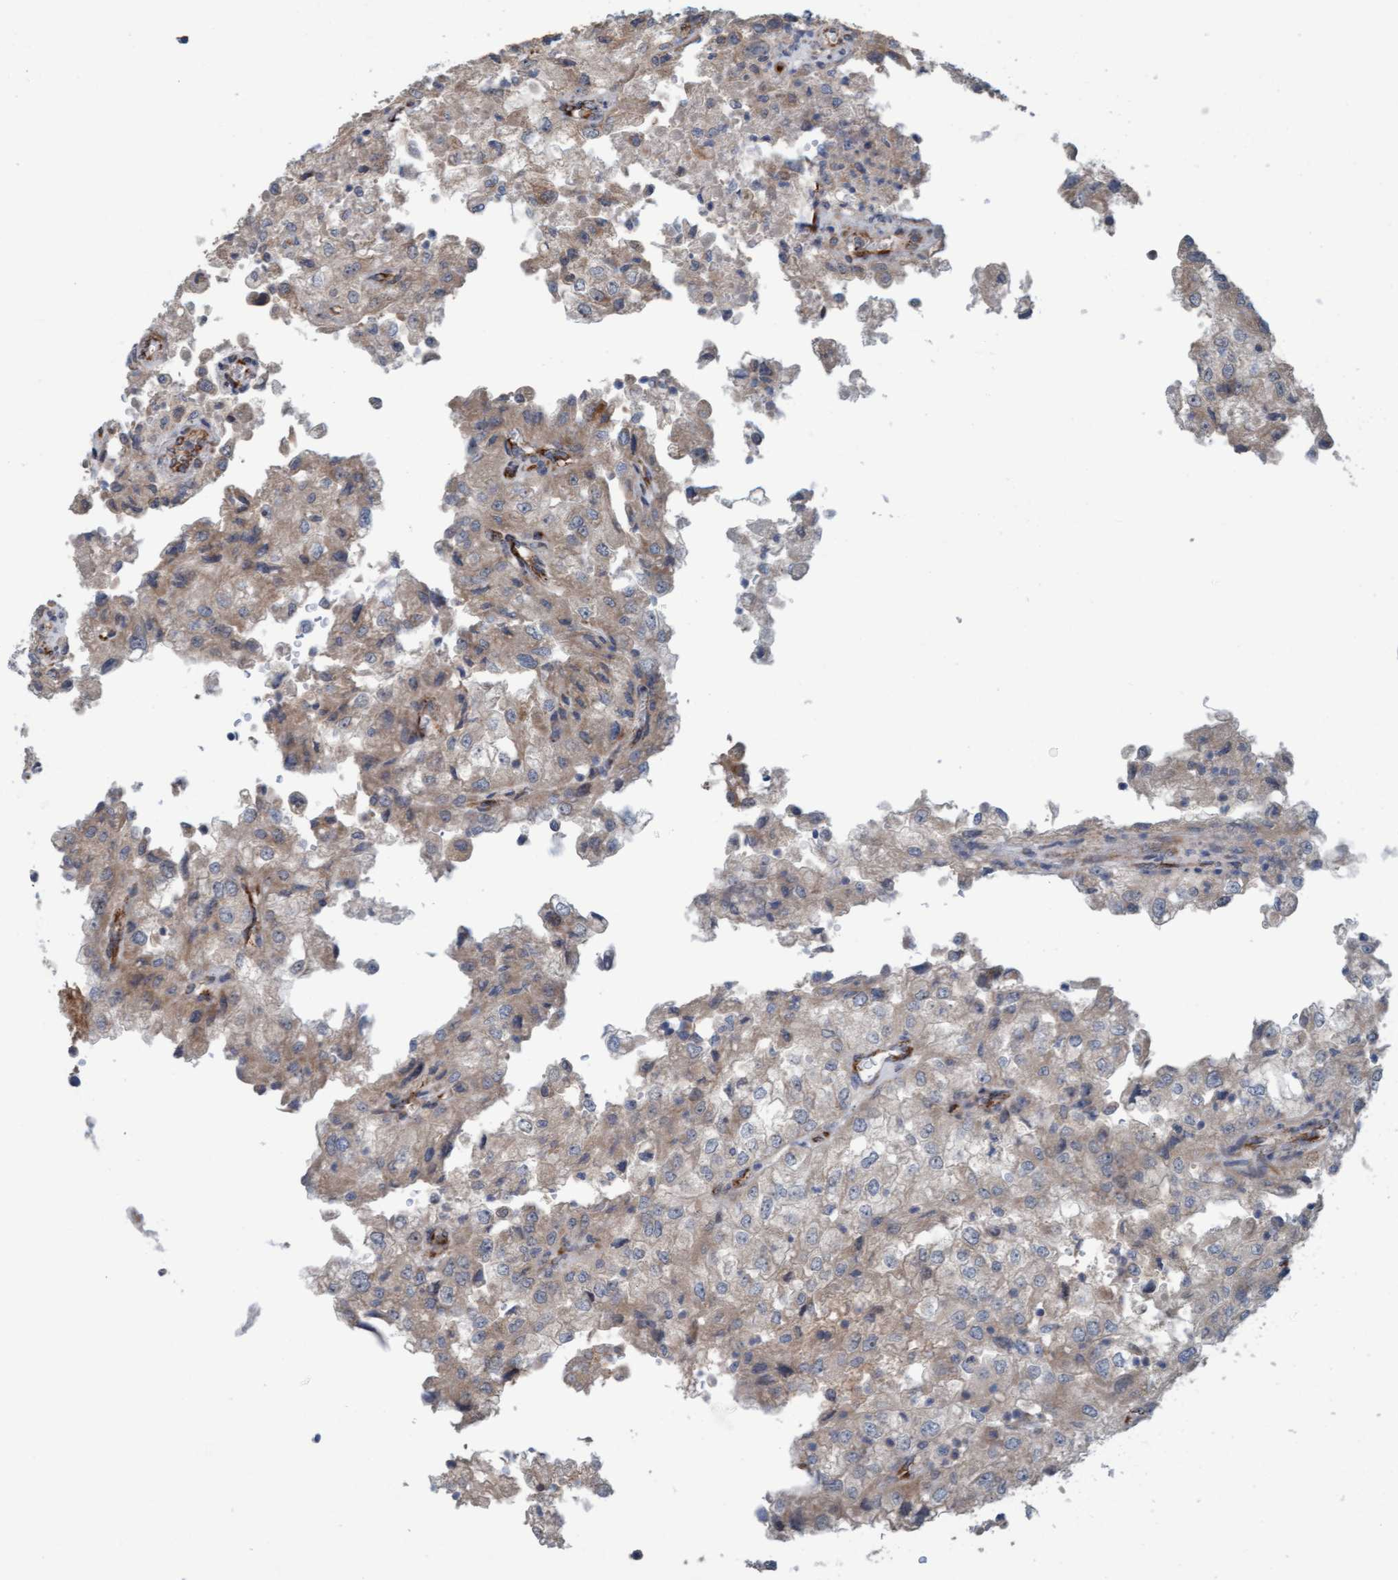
{"staining": {"intensity": "weak", "quantity": "<25%", "location": "cytoplasmic/membranous"}, "tissue": "renal cancer", "cell_type": "Tumor cells", "image_type": "cancer", "snomed": [{"axis": "morphology", "description": "Adenocarcinoma, NOS"}, {"axis": "topography", "description": "Kidney"}], "caption": "Histopathology image shows no protein expression in tumor cells of renal cancer tissue.", "gene": "ZNF566", "patient": {"sex": "female", "age": 54}}